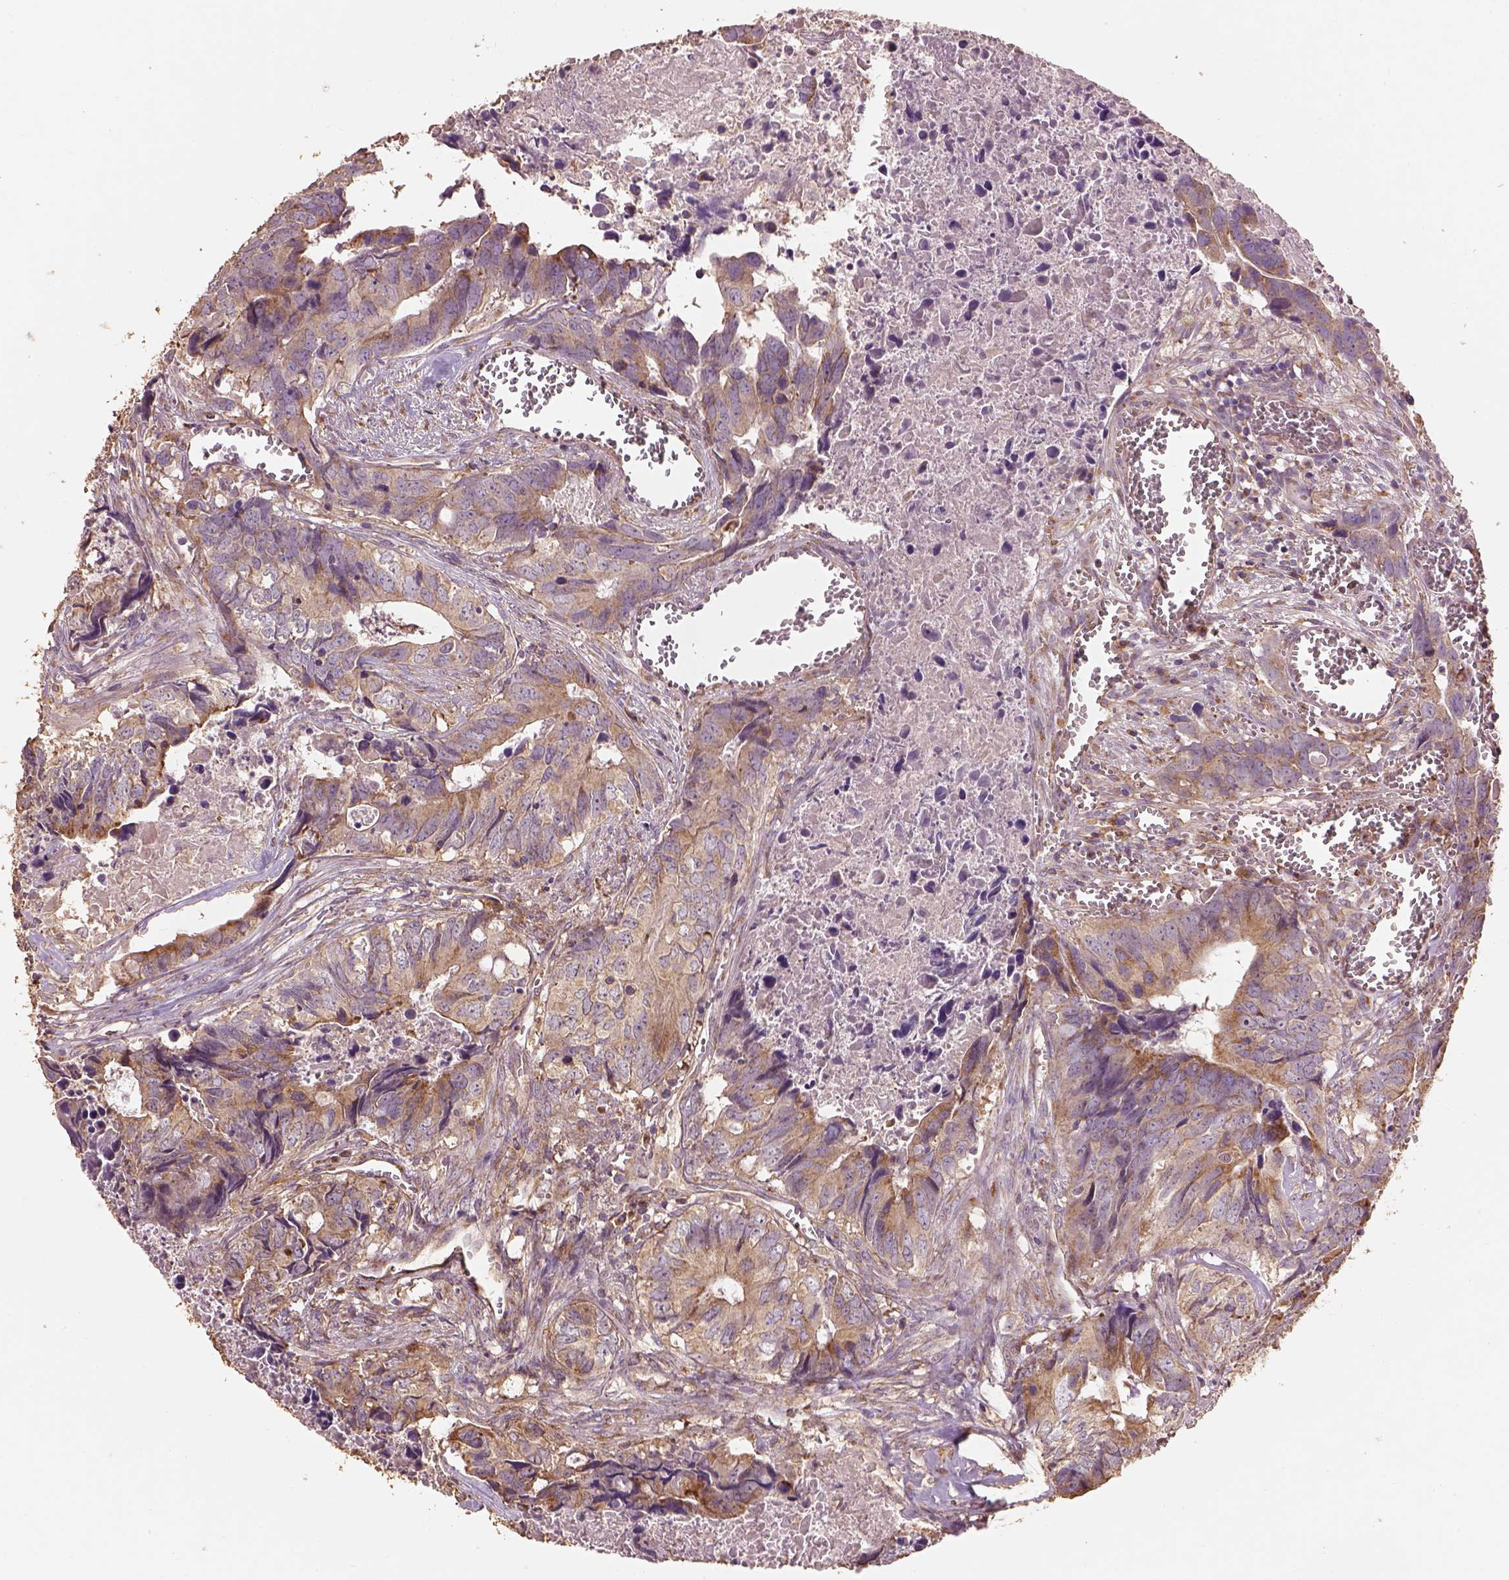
{"staining": {"intensity": "moderate", "quantity": ">75%", "location": "cytoplasmic/membranous"}, "tissue": "colorectal cancer", "cell_type": "Tumor cells", "image_type": "cancer", "snomed": [{"axis": "morphology", "description": "Adenocarcinoma, NOS"}, {"axis": "topography", "description": "Colon"}], "caption": "This micrograph reveals immunohistochemistry staining of colorectal adenocarcinoma, with medium moderate cytoplasmic/membranous staining in about >75% of tumor cells.", "gene": "AP1B1", "patient": {"sex": "female", "age": 82}}